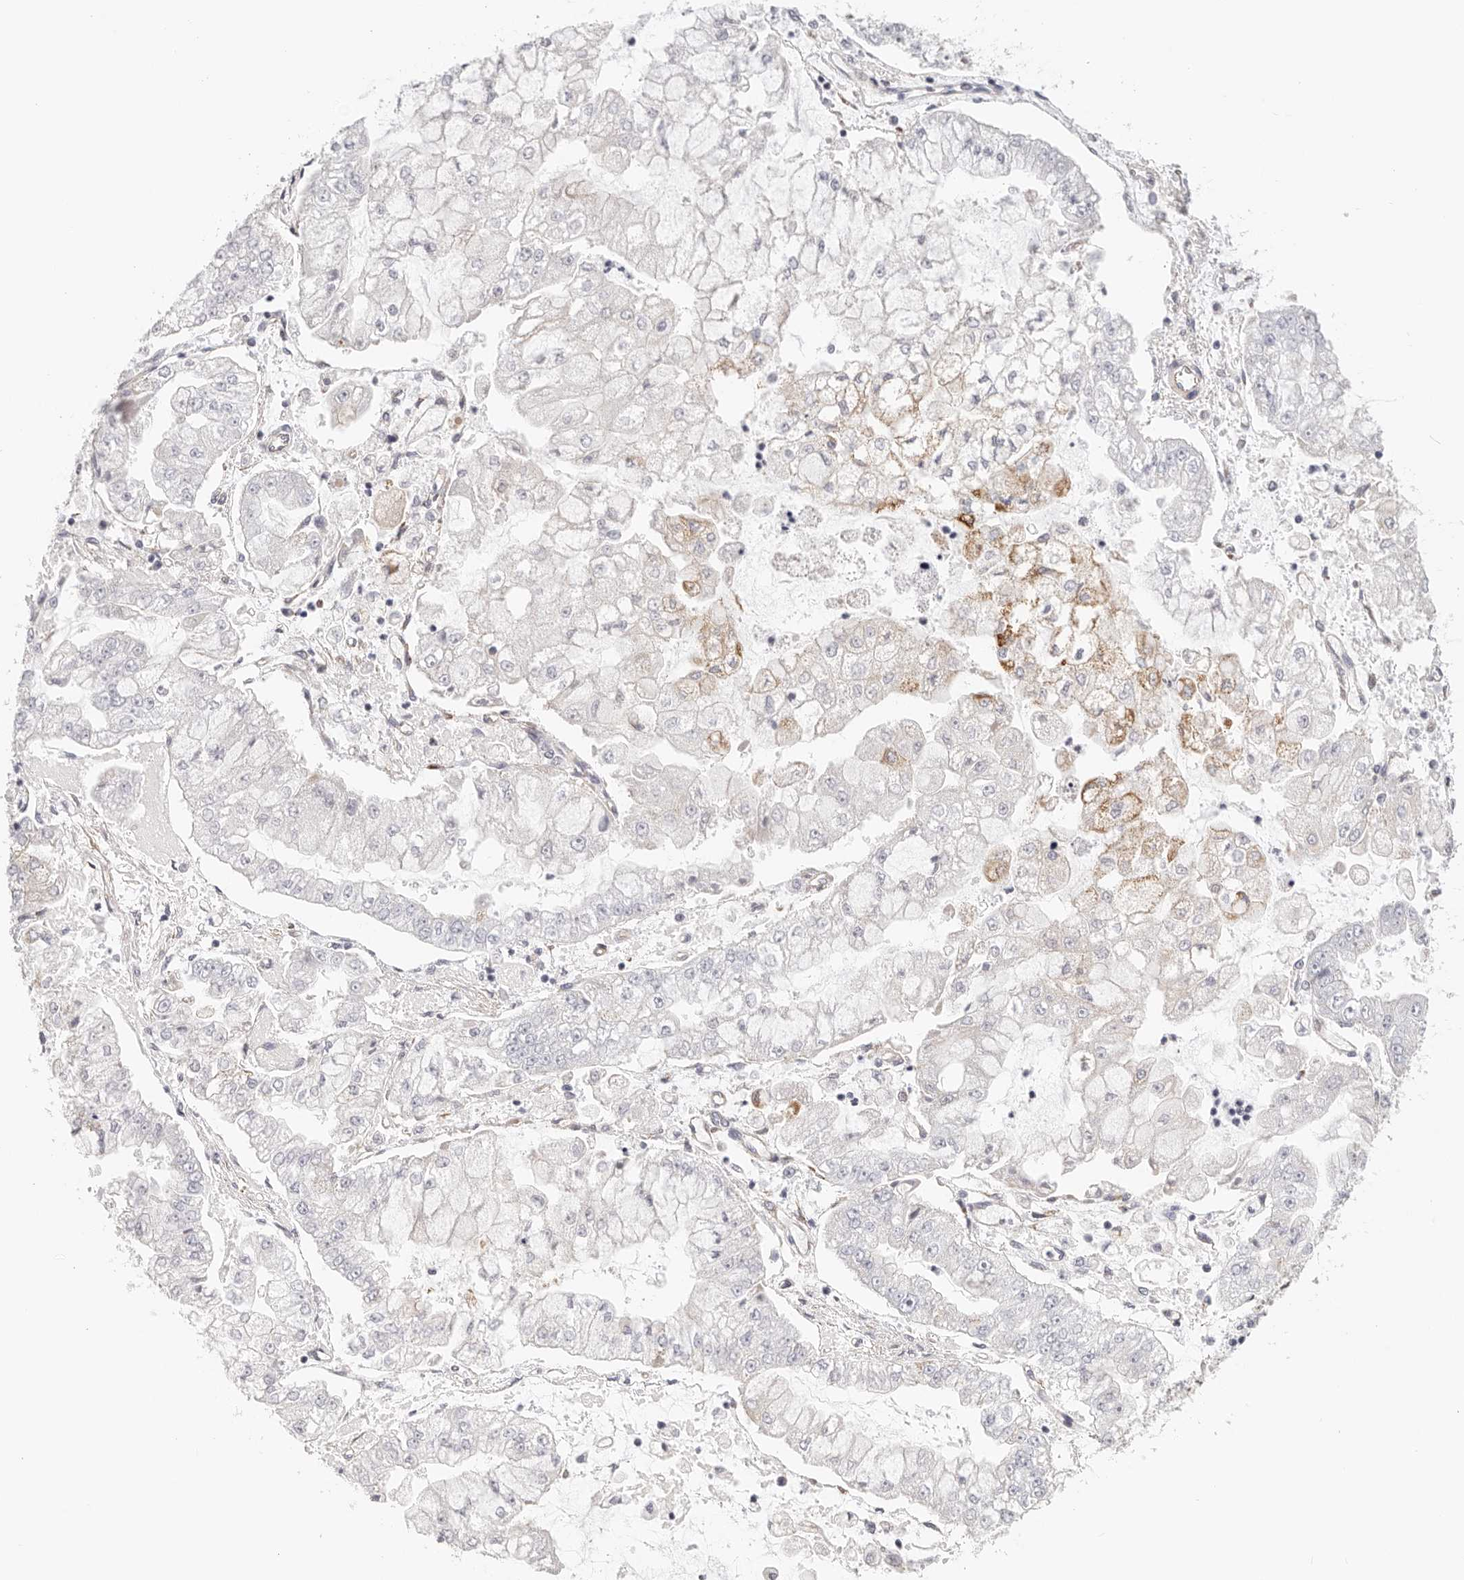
{"staining": {"intensity": "moderate", "quantity": "<25%", "location": "cytoplasmic/membranous"}, "tissue": "stomach cancer", "cell_type": "Tumor cells", "image_type": "cancer", "snomed": [{"axis": "morphology", "description": "Adenocarcinoma, NOS"}, {"axis": "topography", "description": "Stomach"}], "caption": "IHC image of neoplastic tissue: human adenocarcinoma (stomach) stained using immunohistochemistry demonstrates low levels of moderate protein expression localized specifically in the cytoplasmic/membranous of tumor cells, appearing as a cytoplasmic/membranous brown color.", "gene": "AFDN", "patient": {"sex": "male", "age": 76}}